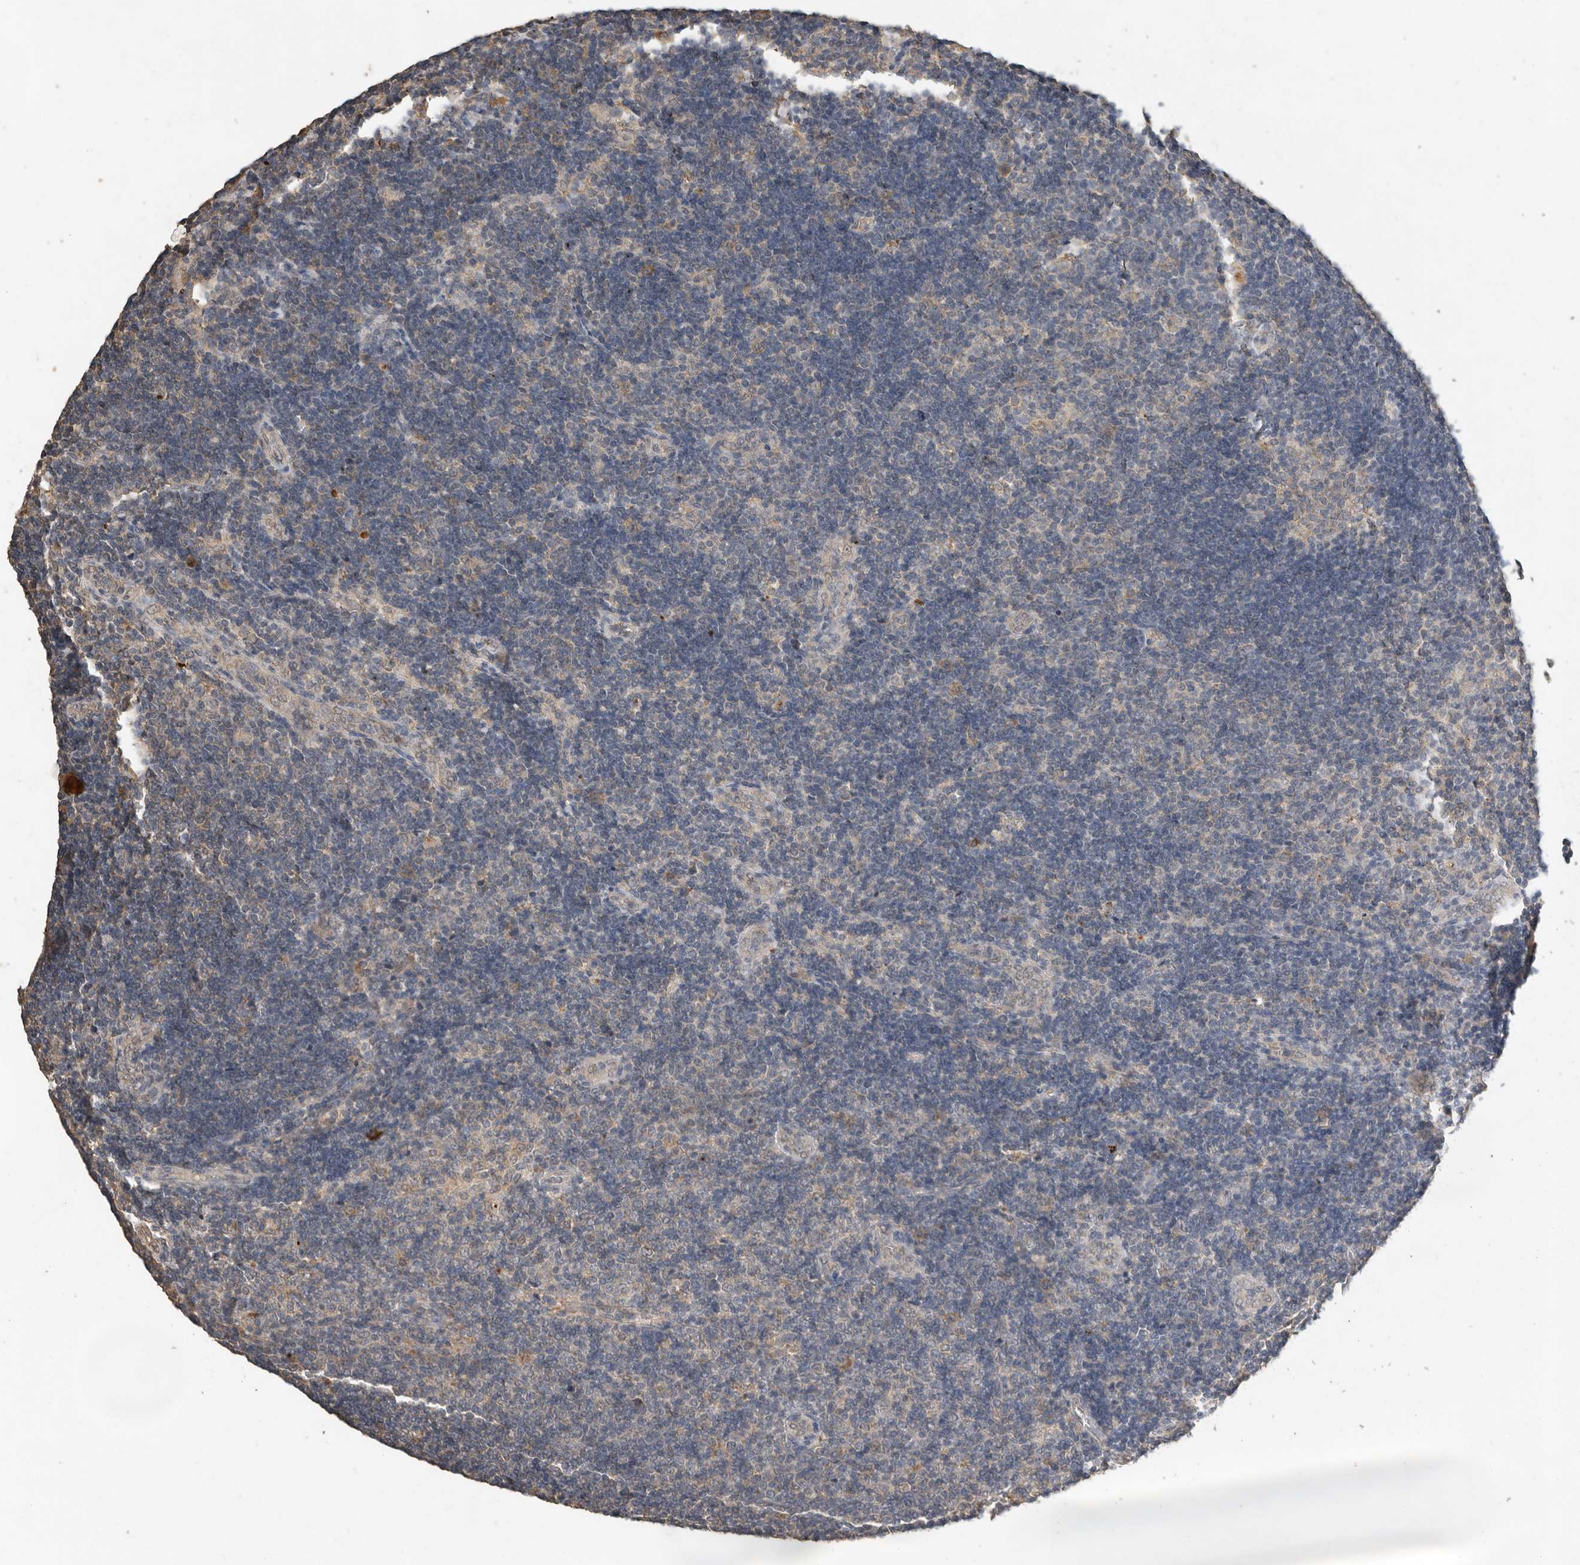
{"staining": {"intensity": "moderate", "quantity": "25%-75%", "location": "cytoplasmic/membranous"}, "tissue": "lymph node", "cell_type": "Germinal center cells", "image_type": "normal", "snomed": [{"axis": "morphology", "description": "Normal tissue, NOS"}, {"axis": "topography", "description": "Lymph node"}, {"axis": "topography", "description": "Salivary gland"}], "caption": "A histopathology image of lymph node stained for a protein displays moderate cytoplasmic/membranous brown staining in germinal center cells.", "gene": "CTF1", "patient": {"sex": "male", "age": 8}}